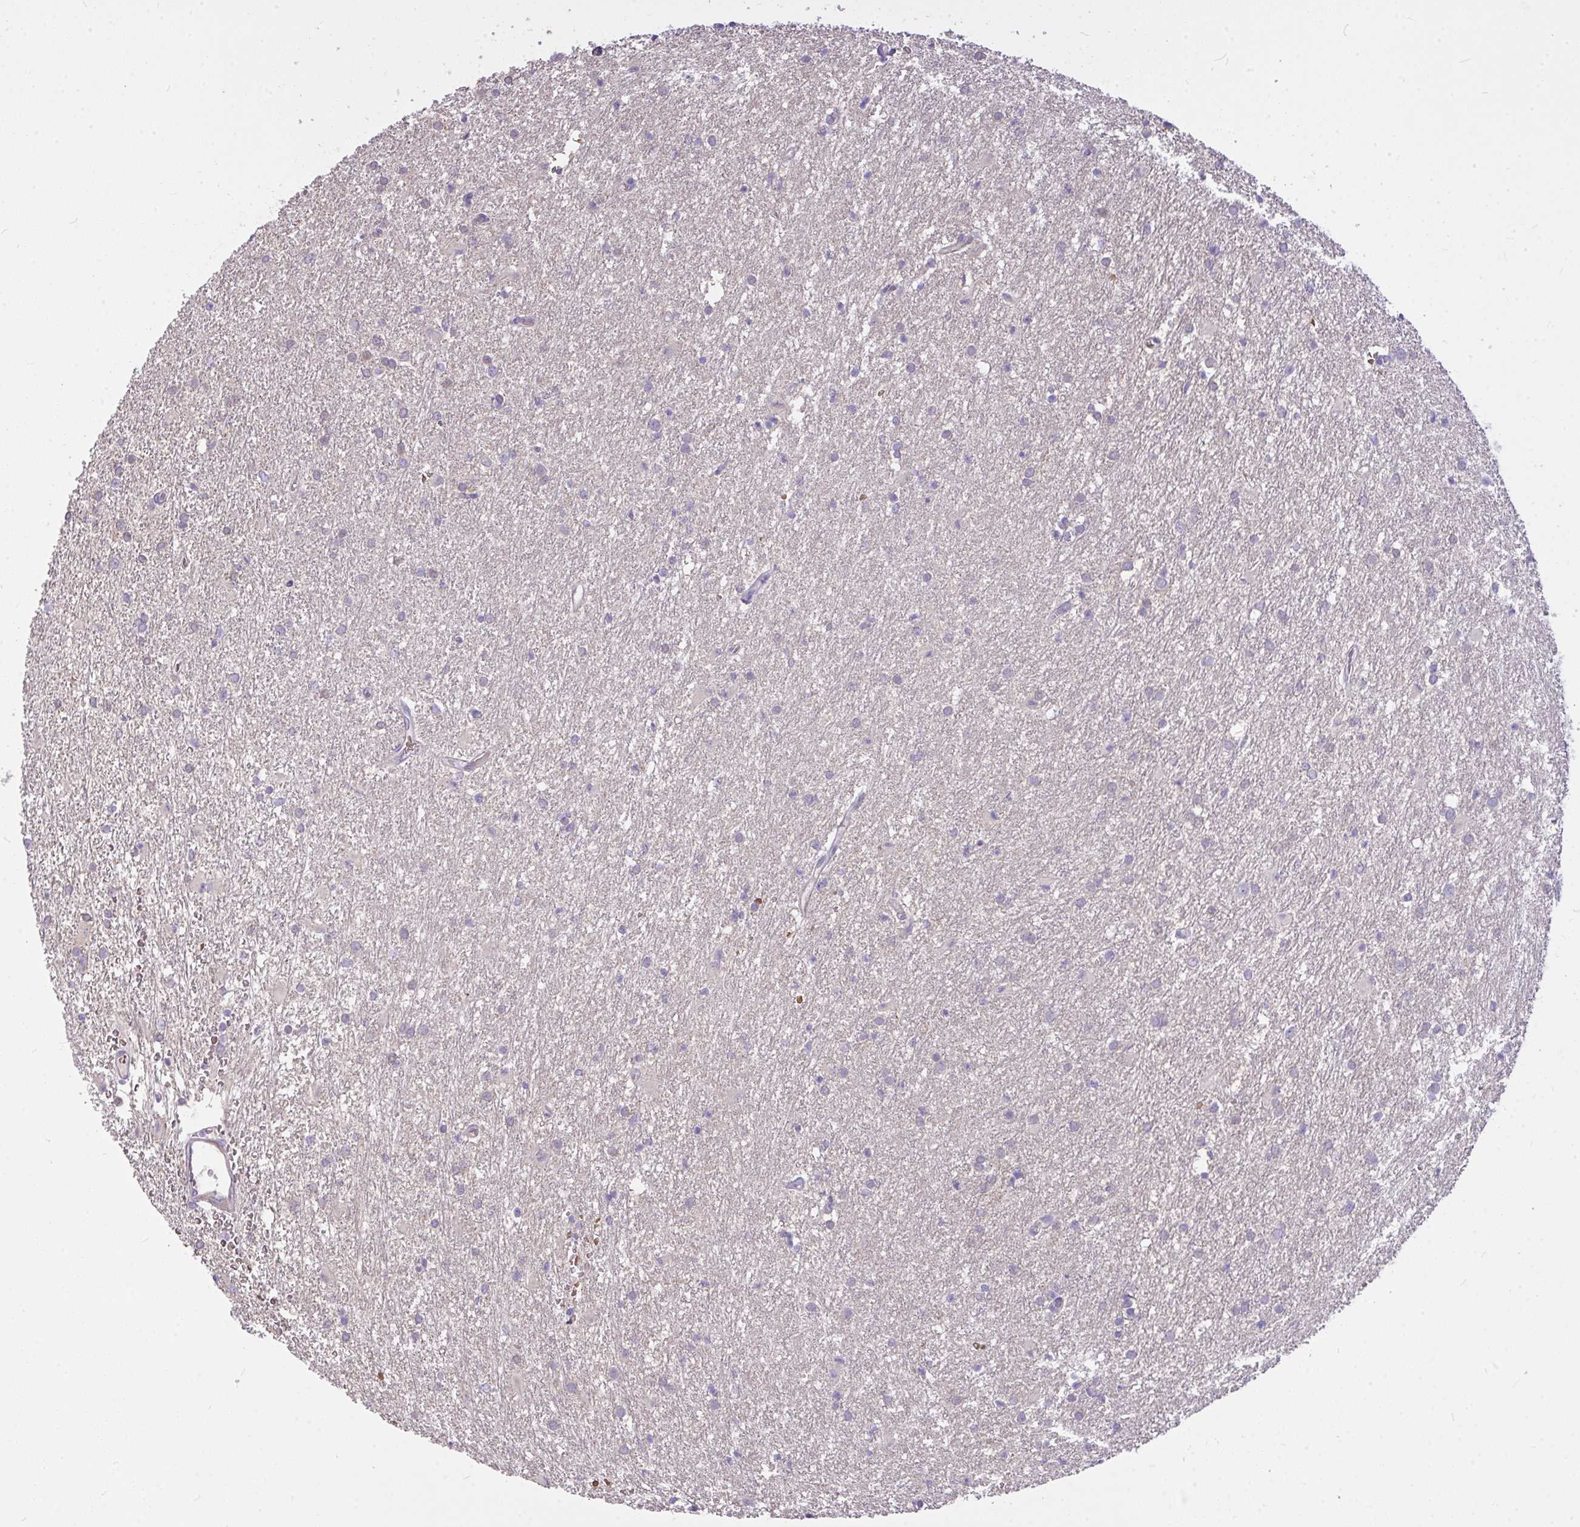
{"staining": {"intensity": "negative", "quantity": "none", "location": "none"}, "tissue": "glioma", "cell_type": "Tumor cells", "image_type": "cancer", "snomed": [{"axis": "morphology", "description": "Glioma, malignant, High grade"}, {"axis": "topography", "description": "Brain"}], "caption": "Immunohistochemistry photomicrograph of human glioma stained for a protein (brown), which demonstrates no expression in tumor cells. (Brightfield microscopy of DAB immunohistochemistry (IHC) at high magnification).", "gene": "MOCS1", "patient": {"sex": "female", "age": 50}}